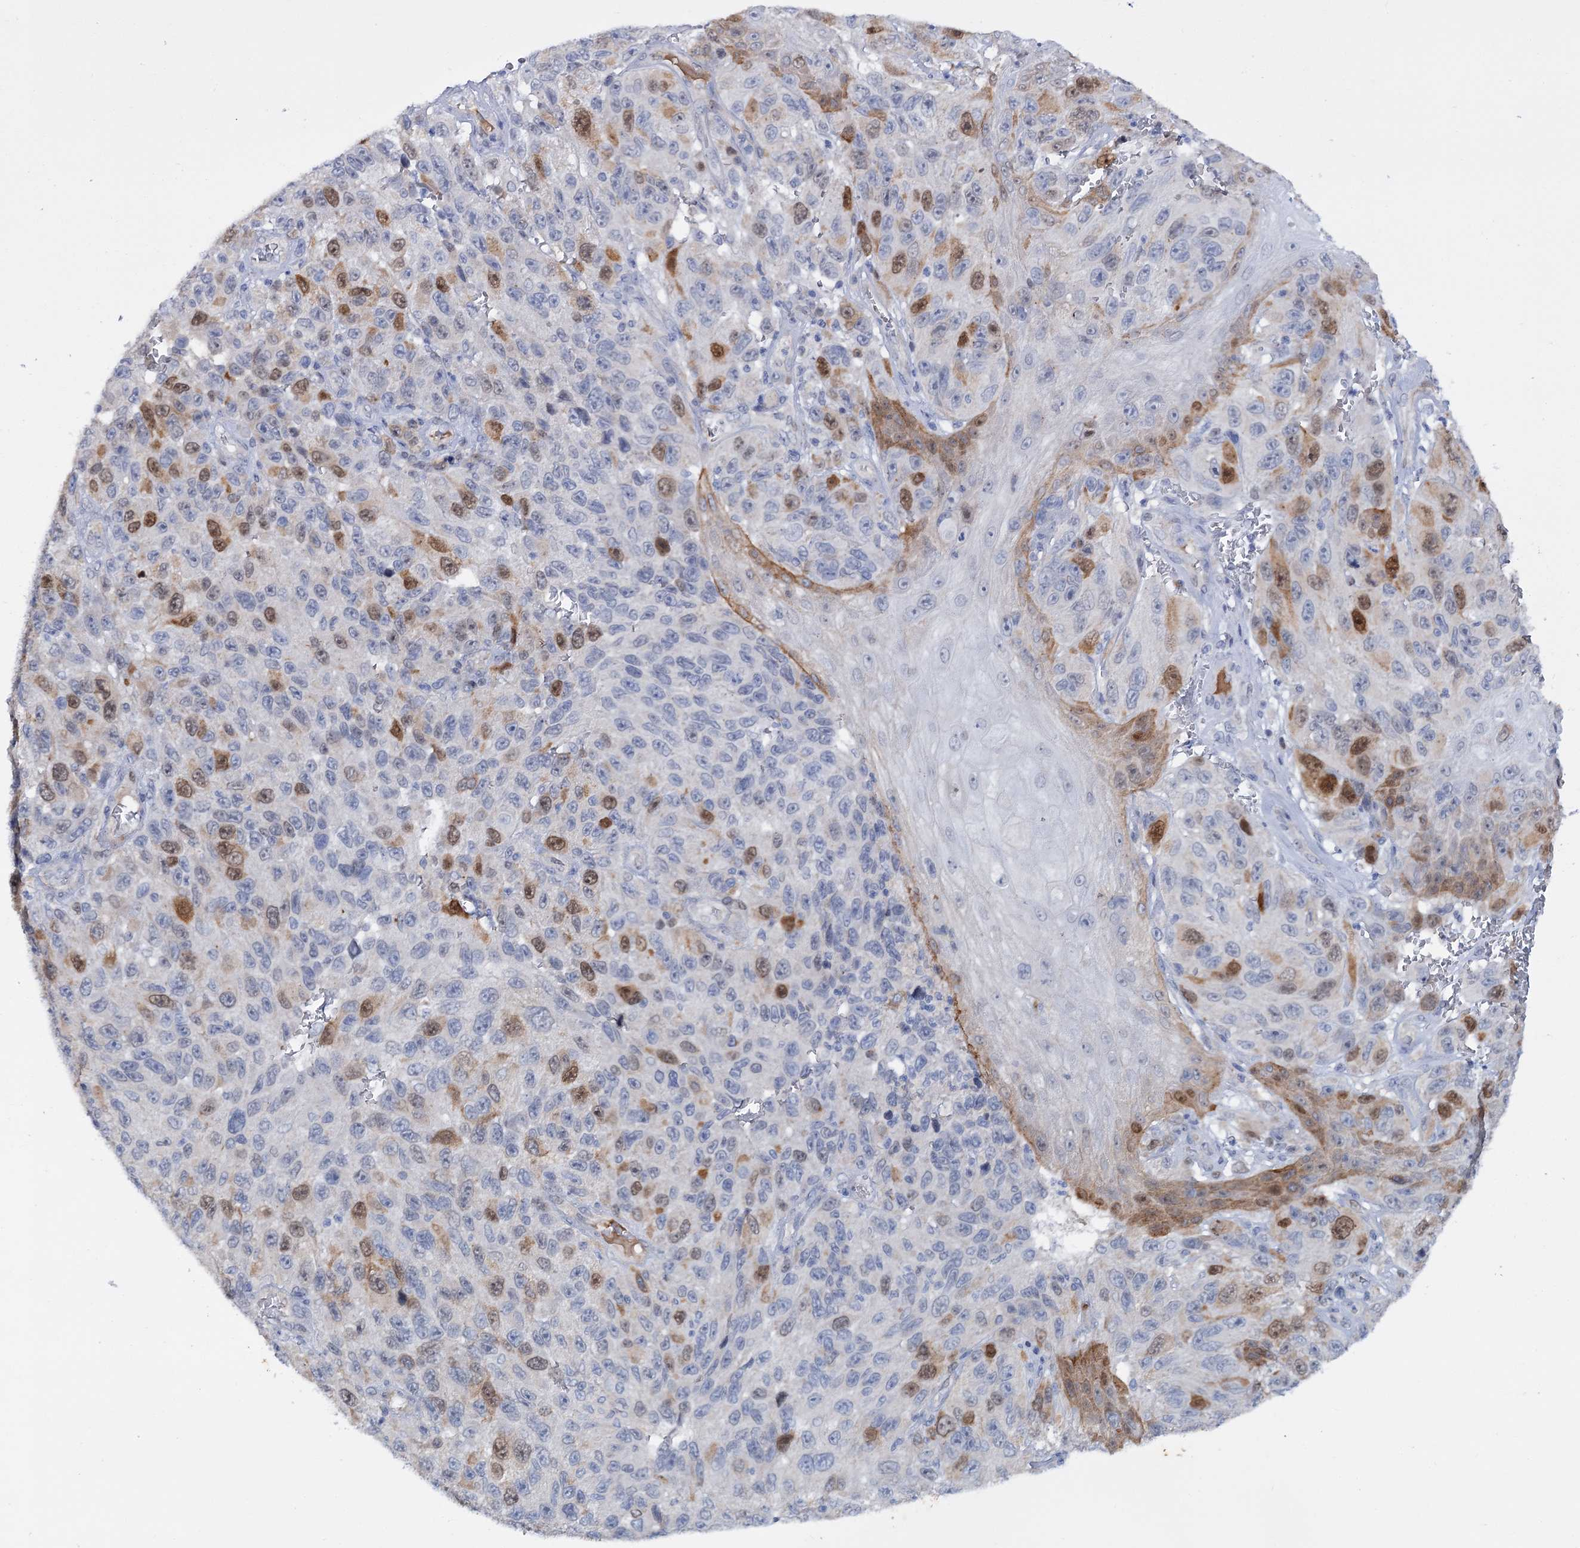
{"staining": {"intensity": "moderate", "quantity": "25%-75%", "location": "nuclear"}, "tissue": "melanoma", "cell_type": "Tumor cells", "image_type": "cancer", "snomed": [{"axis": "morphology", "description": "Normal tissue, NOS"}, {"axis": "morphology", "description": "Malignant melanoma, NOS"}, {"axis": "topography", "description": "Skin"}], "caption": "Malignant melanoma was stained to show a protein in brown. There is medium levels of moderate nuclear expression in about 25%-75% of tumor cells.", "gene": "FAM111B", "patient": {"sex": "female", "age": 96}}